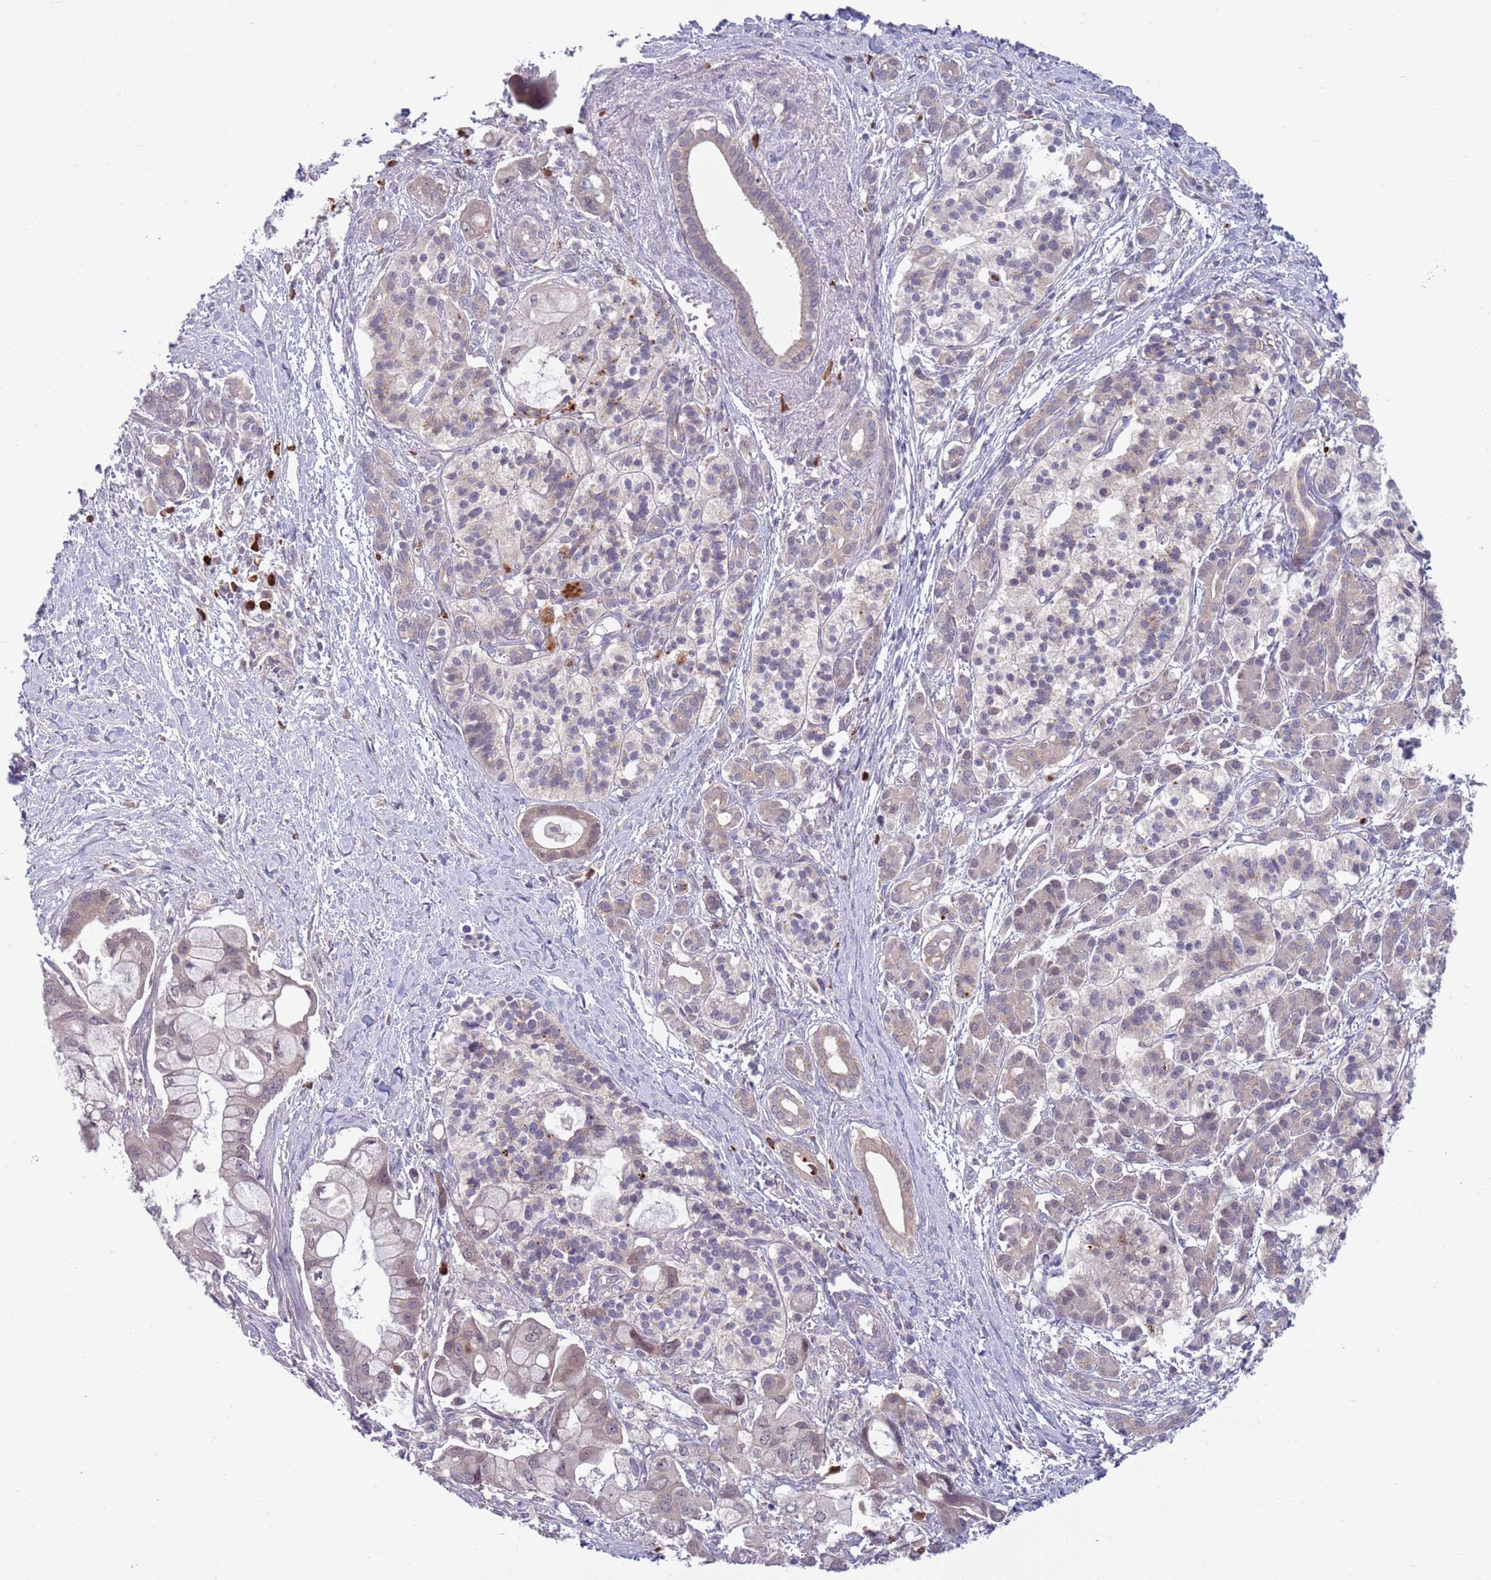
{"staining": {"intensity": "negative", "quantity": "none", "location": "none"}, "tissue": "pancreatic cancer", "cell_type": "Tumor cells", "image_type": "cancer", "snomed": [{"axis": "morphology", "description": "Adenocarcinoma, NOS"}, {"axis": "topography", "description": "Pancreas"}], "caption": "Immunohistochemistry (IHC) image of neoplastic tissue: adenocarcinoma (pancreatic) stained with DAB (3,3'-diaminobenzidine) displays no significant protein staining in tumor cells.", "gene": "TYW1", "patient": {"sex": "male", "age": 68}}